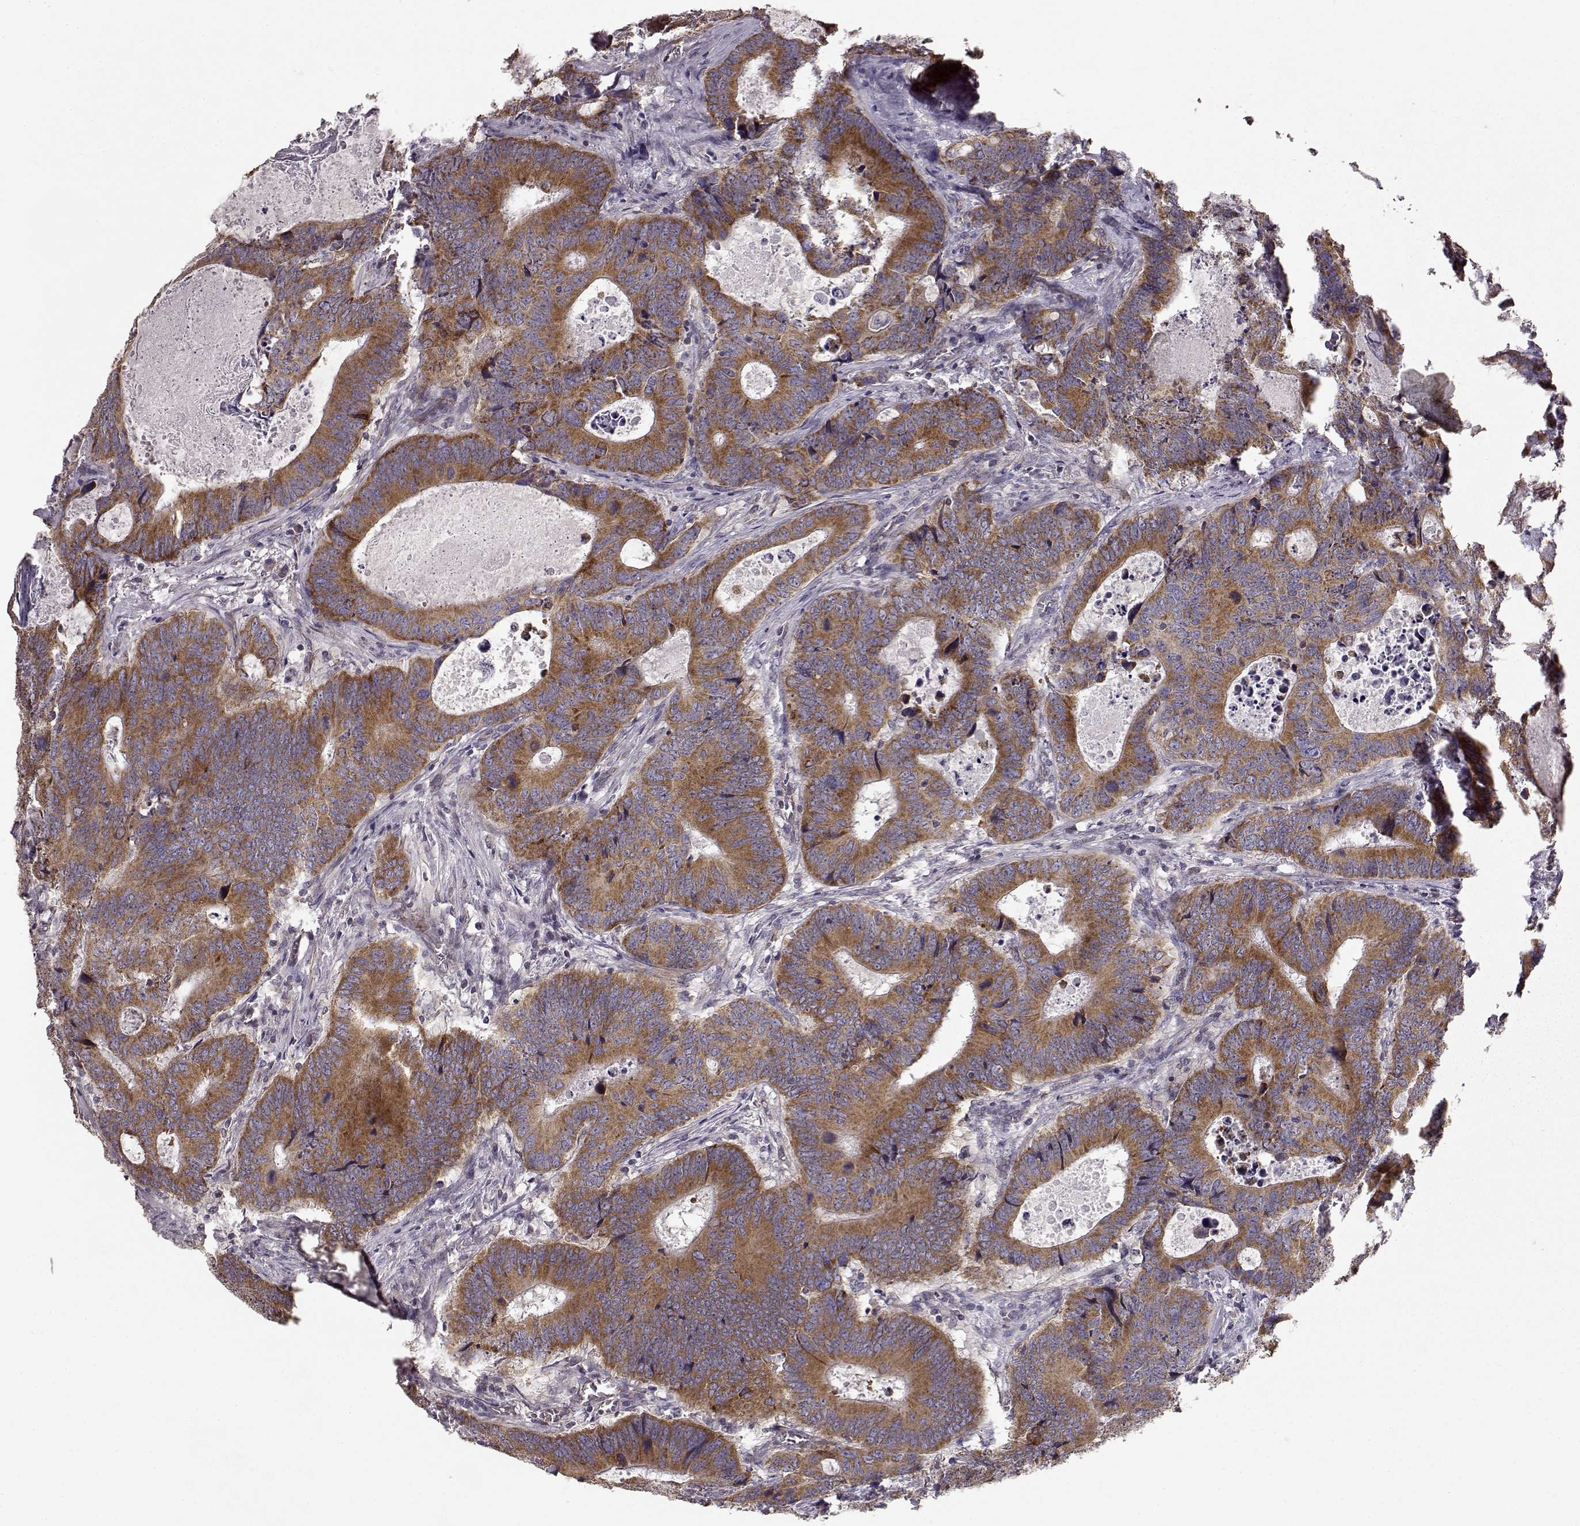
{"staining": {"intensity": "strong", "quantity": ">75%", "location": "cytoplasmic/membranous"}, "tissue": "colorectal cancer", "cell_type": "Tumor cells", "image_type": "cancer", "snomed": [{"axis": "morphology", "description": "Adenocarcinoma, NOS"}, {"axis": "topography", "description": "Colon"}], "caption": "This photomicrograph displays adenocarcinoma (colorectal) stained with immunohistochemistry (IHC) to label a protein in brown. The cytoplasmic/membranous of tumor cells show strong positivity for the protein. Nuclei are counter-stained blue.", "gene": "ERBB3", "patient": {"sex": "female", "age": 82}}